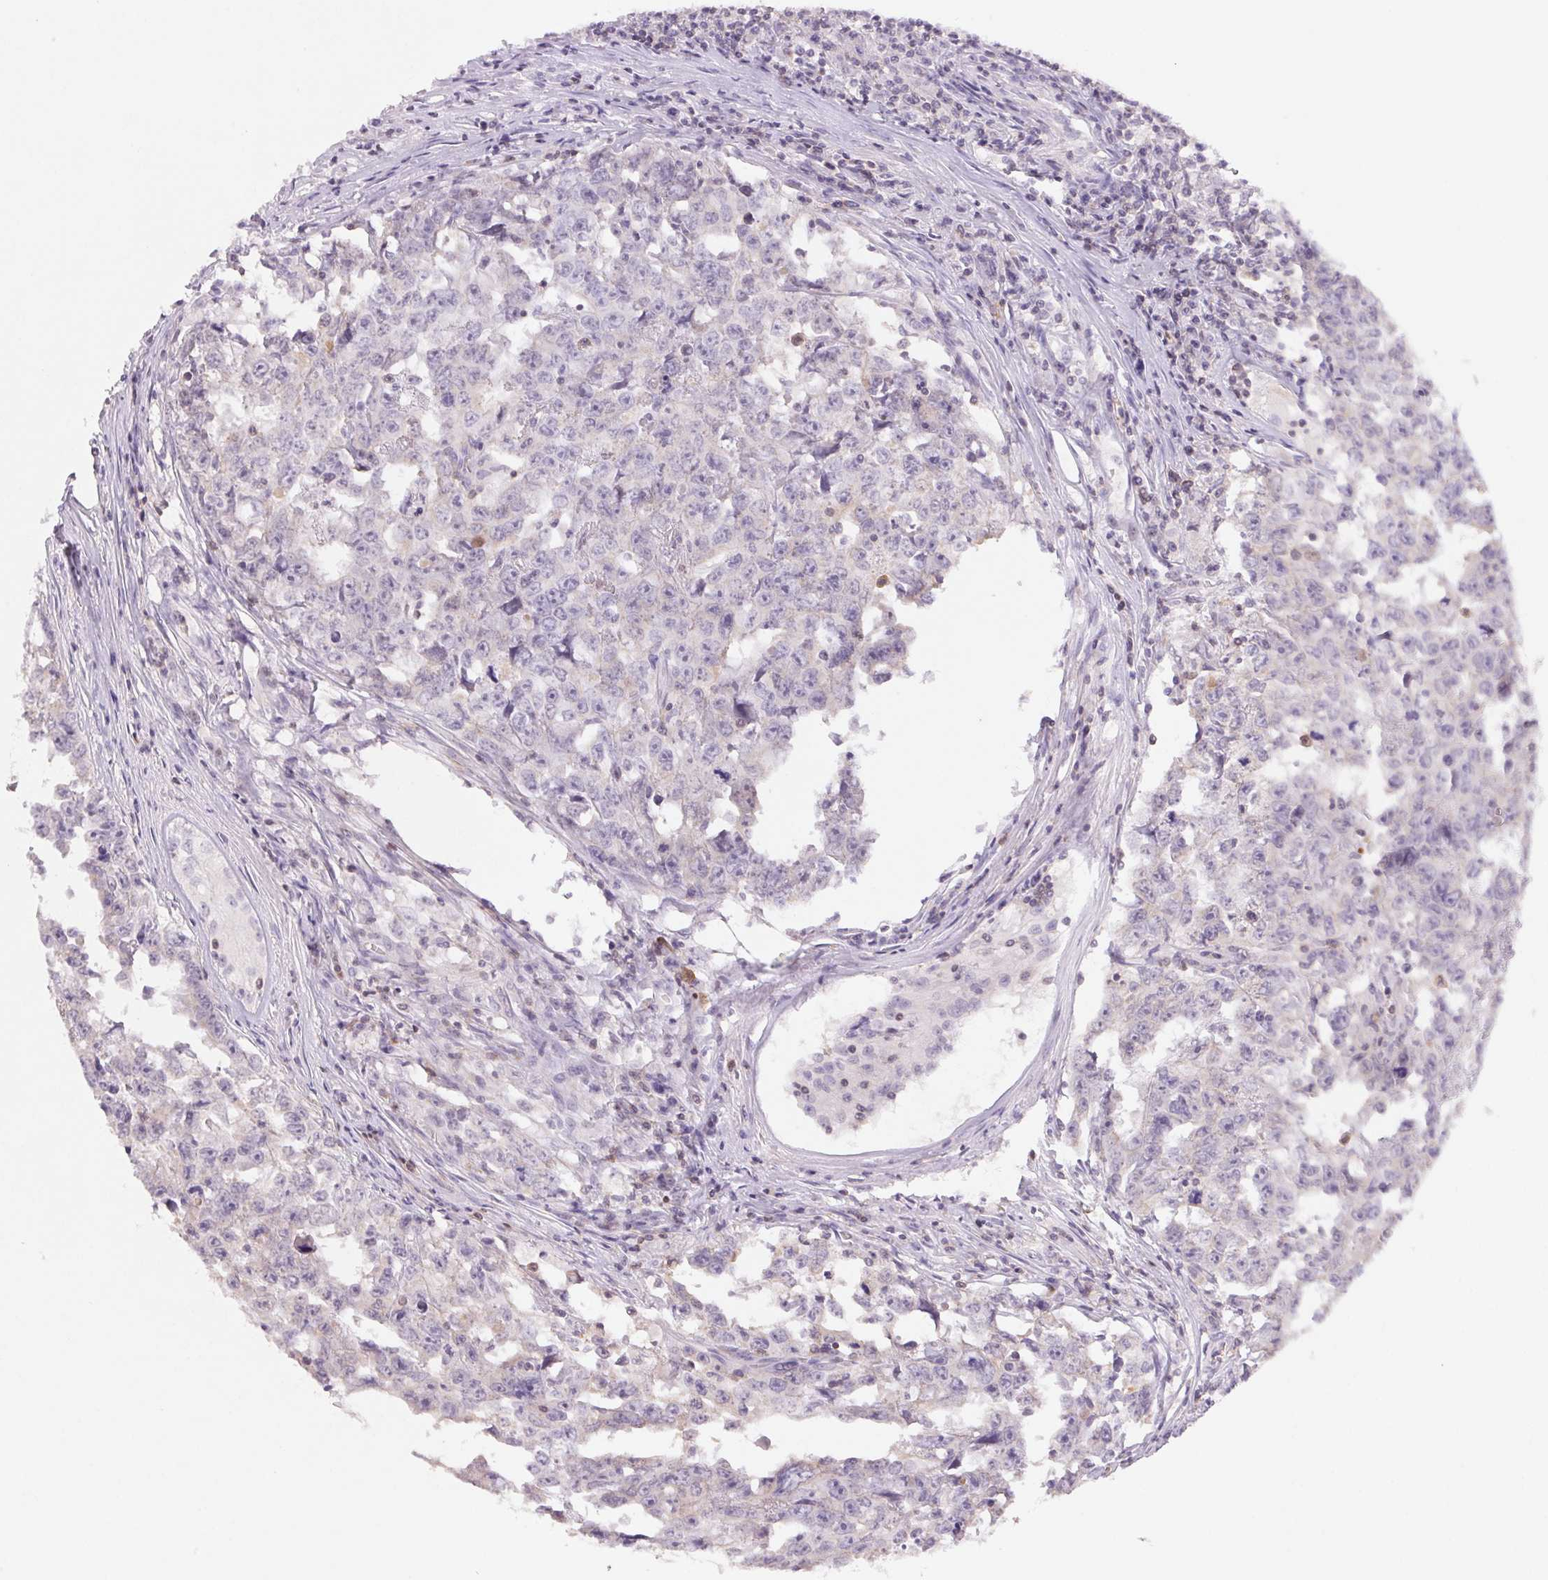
{"staining": {"intensity": "negative", "quantity": "none", "location": "none"}, "tissue": "testis cancer", "cell_type": "Tumor cells", "image_type": "cancer", "snomed": [{"axis": "morphology", "description": "Carcinoma, Embryonal, NOS"}, {"axis": "topography", "description": "Testis"}], "caption": "This is an immunohistochemistry (IHC) histopathology image of human embryonal carcinoma (testis). There is no staining in tumor cells.", "gene": "KIF26A", "patient": {"sex": "male", "age": 22}}